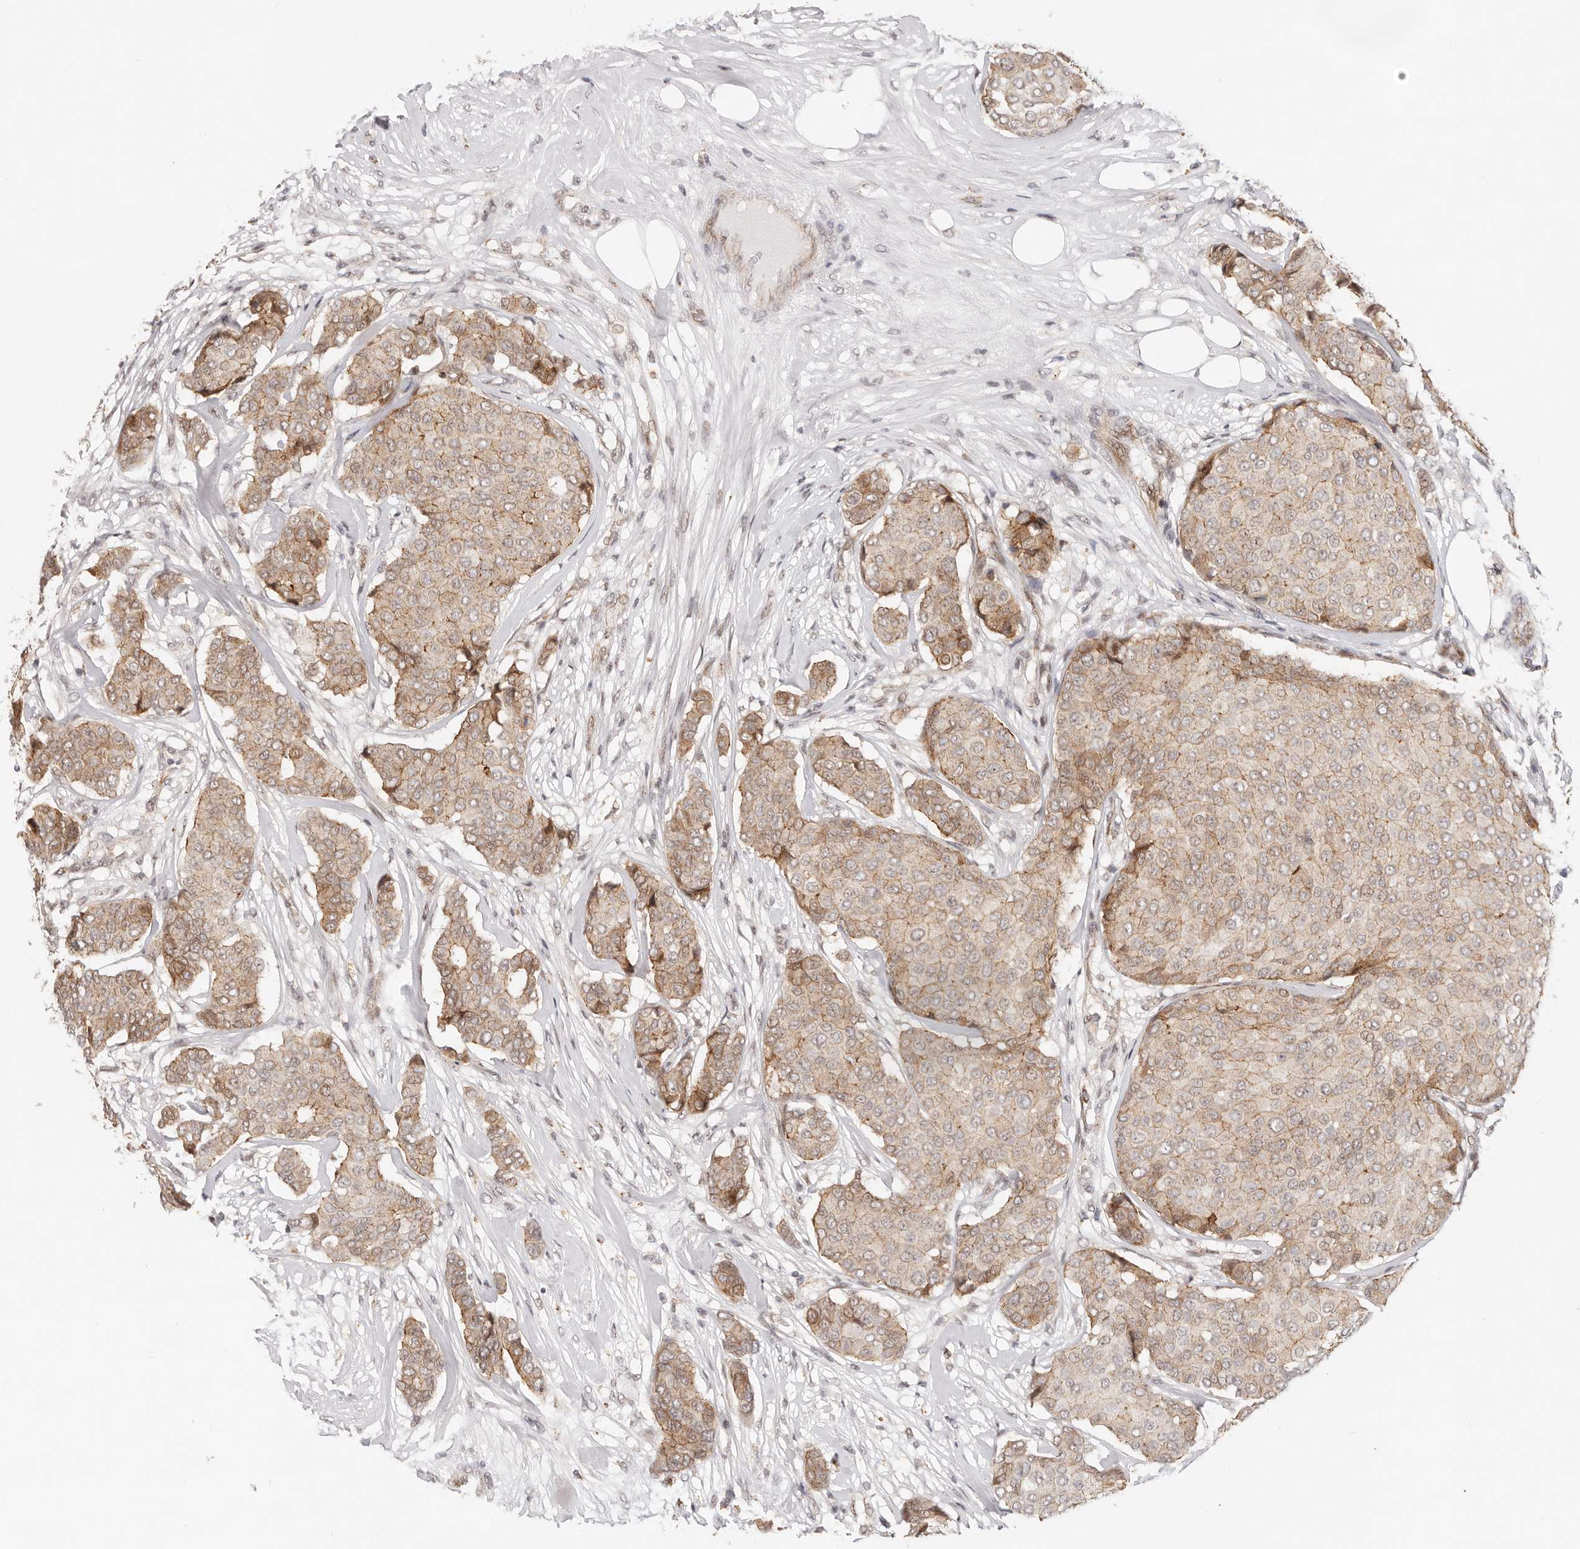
{"staining": {"intensity": "moderate", "quantity": "25%-75%", "location": "cytoplasmic/membranous"}, "tissue": "breast cancer", "cell_type": "Tumor cells", "image_type": "cancer", "snomed": [{"axis": "morphology", "description": "Duct carcinoma"}, {"axis": "topography", "description": "Breast"}], "caption": "Breast cancer stained with a protein marker shows moderate staining in tumor cells.", "gene": "AFDN", "patient": {"sex": "female", "age": 75}}